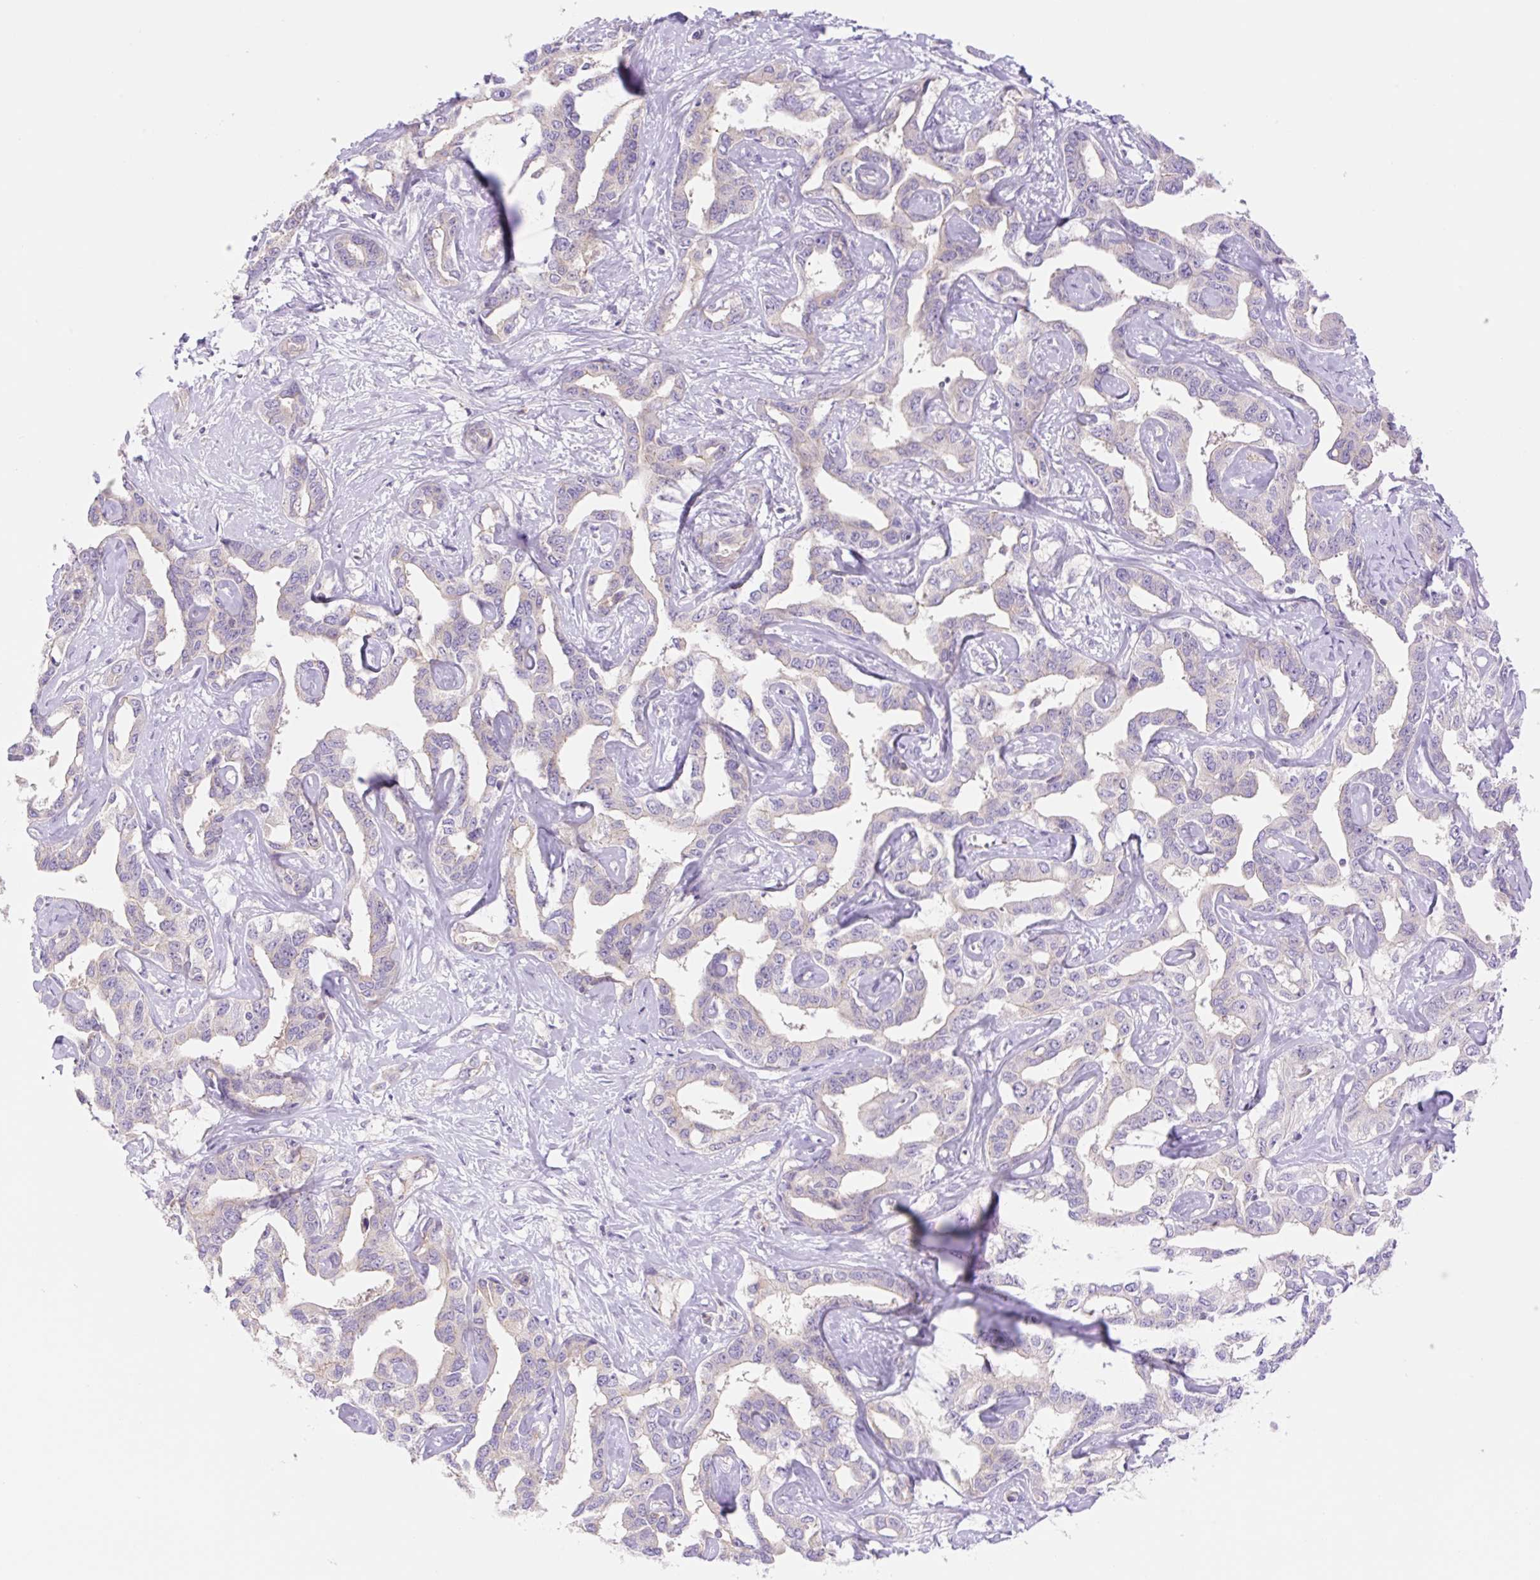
{"staining": {"intensity": "negative", "quantity": "none", "location": "none"}, "tissue": "liver cancer", "cell_type": "Tumor cells", "image_type": "cancer", "snomed": [{"axis": "morphology", "description": "Cholangiocarcinoma"}, {"axis": "topography", "description": "Liver"}], "caption": "Immunohistochemistry of cholangiocarcinoma (liver) displays no expression in tumor cells.", "gene": "DENND5A", "patient": {"sex": "male", "age": 59}}